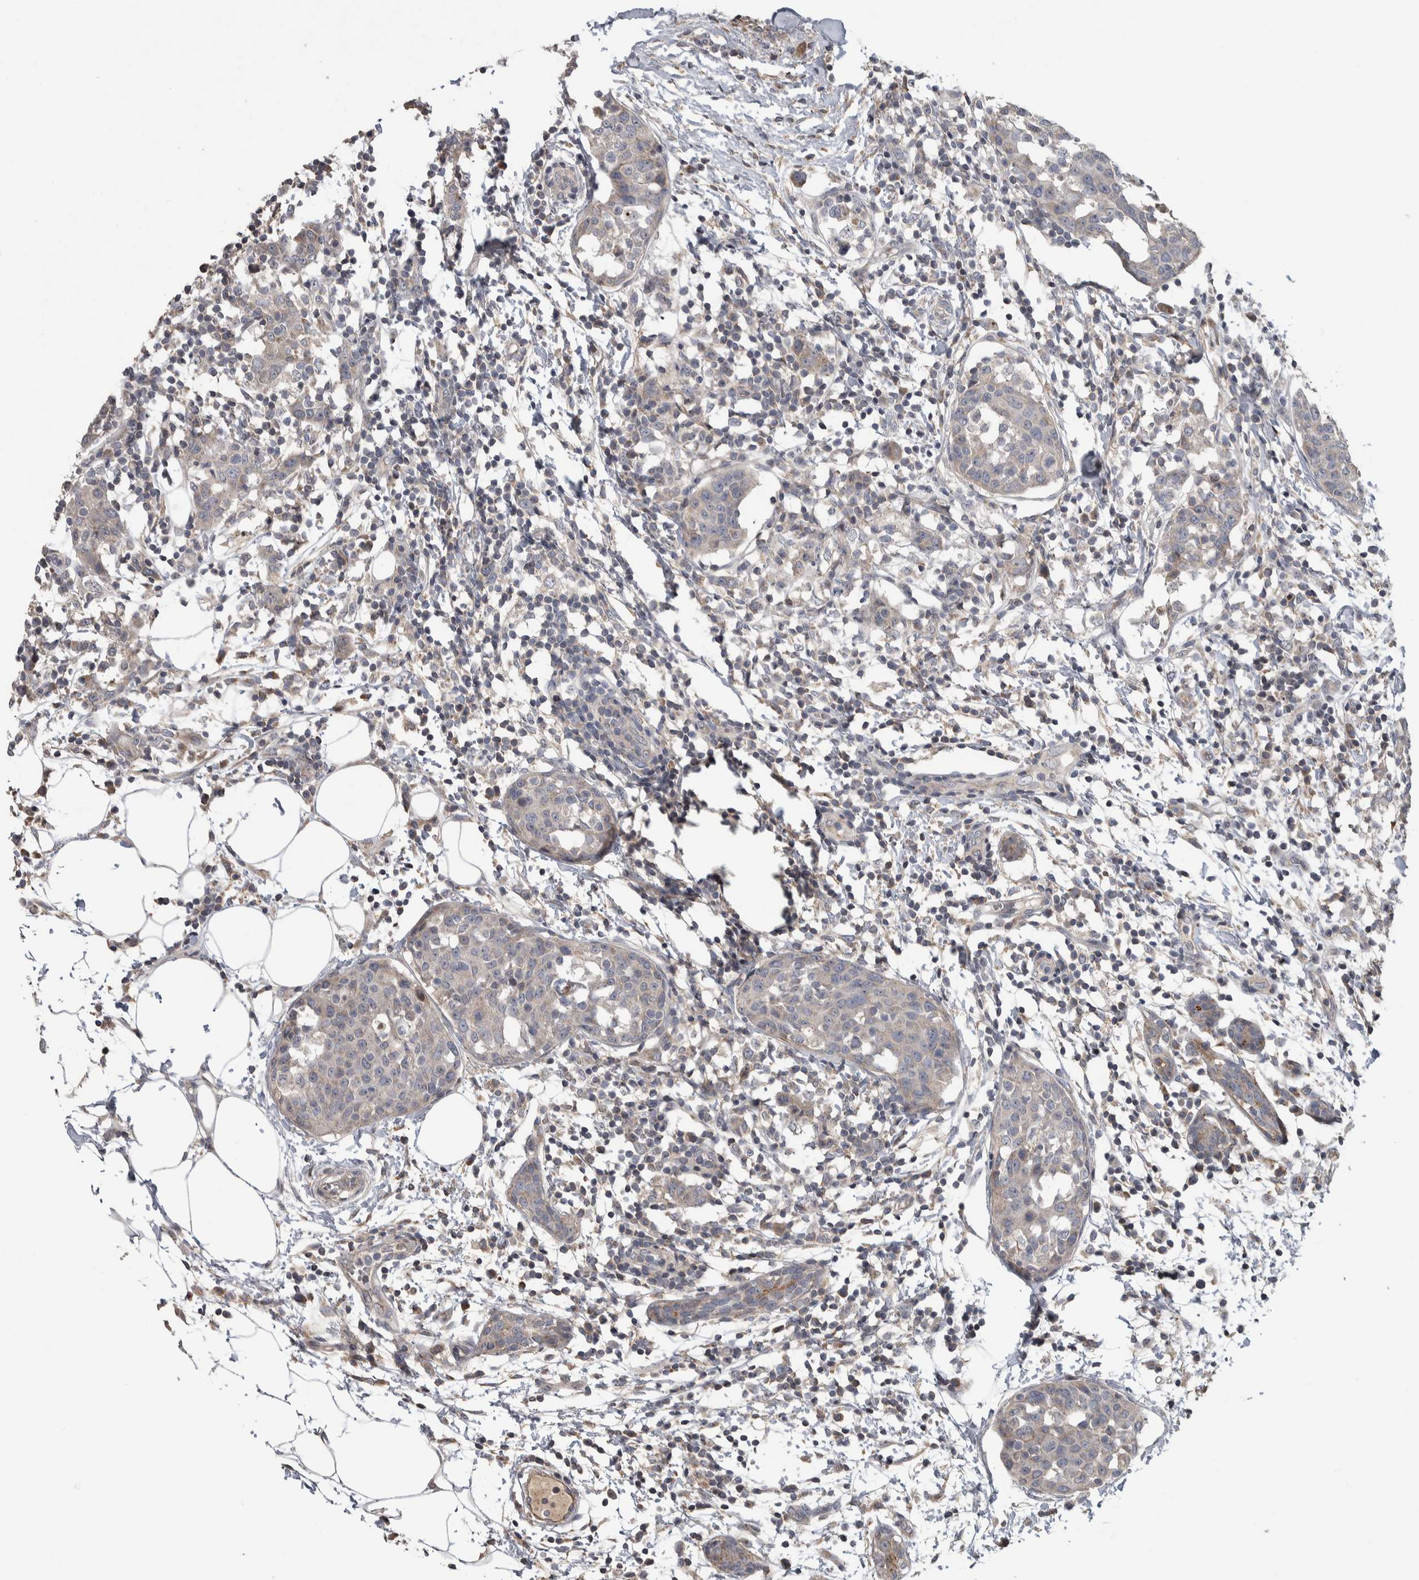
{"staining": {"intensity": "weak", "quantity": "<25%", "location": "cytoplasmic/membranous"}, "tissue": "breast cancer", "cell_type": "Tumor cells", "image_type": "cancer", "snomed": [{"axis": "morphology", "description": "Normal tissue, NOS"}, {"axis": "morphology", "description": "Duct carcinoma"}, {"axis": "topography", "description": "Breast"}], "caption": "IHC of breast infiltrating ductal carcinoma reveals no staining in tumor cells. (Stains: DAB (3,3'-diaminobenzidine) immunohistochemistry (IHC) with hematoxylin counter stain, Microscopy: brightfield microscopy at high magnification).", "gene": "FAM83G", "patient": {"sex": "female", "age": 37}}